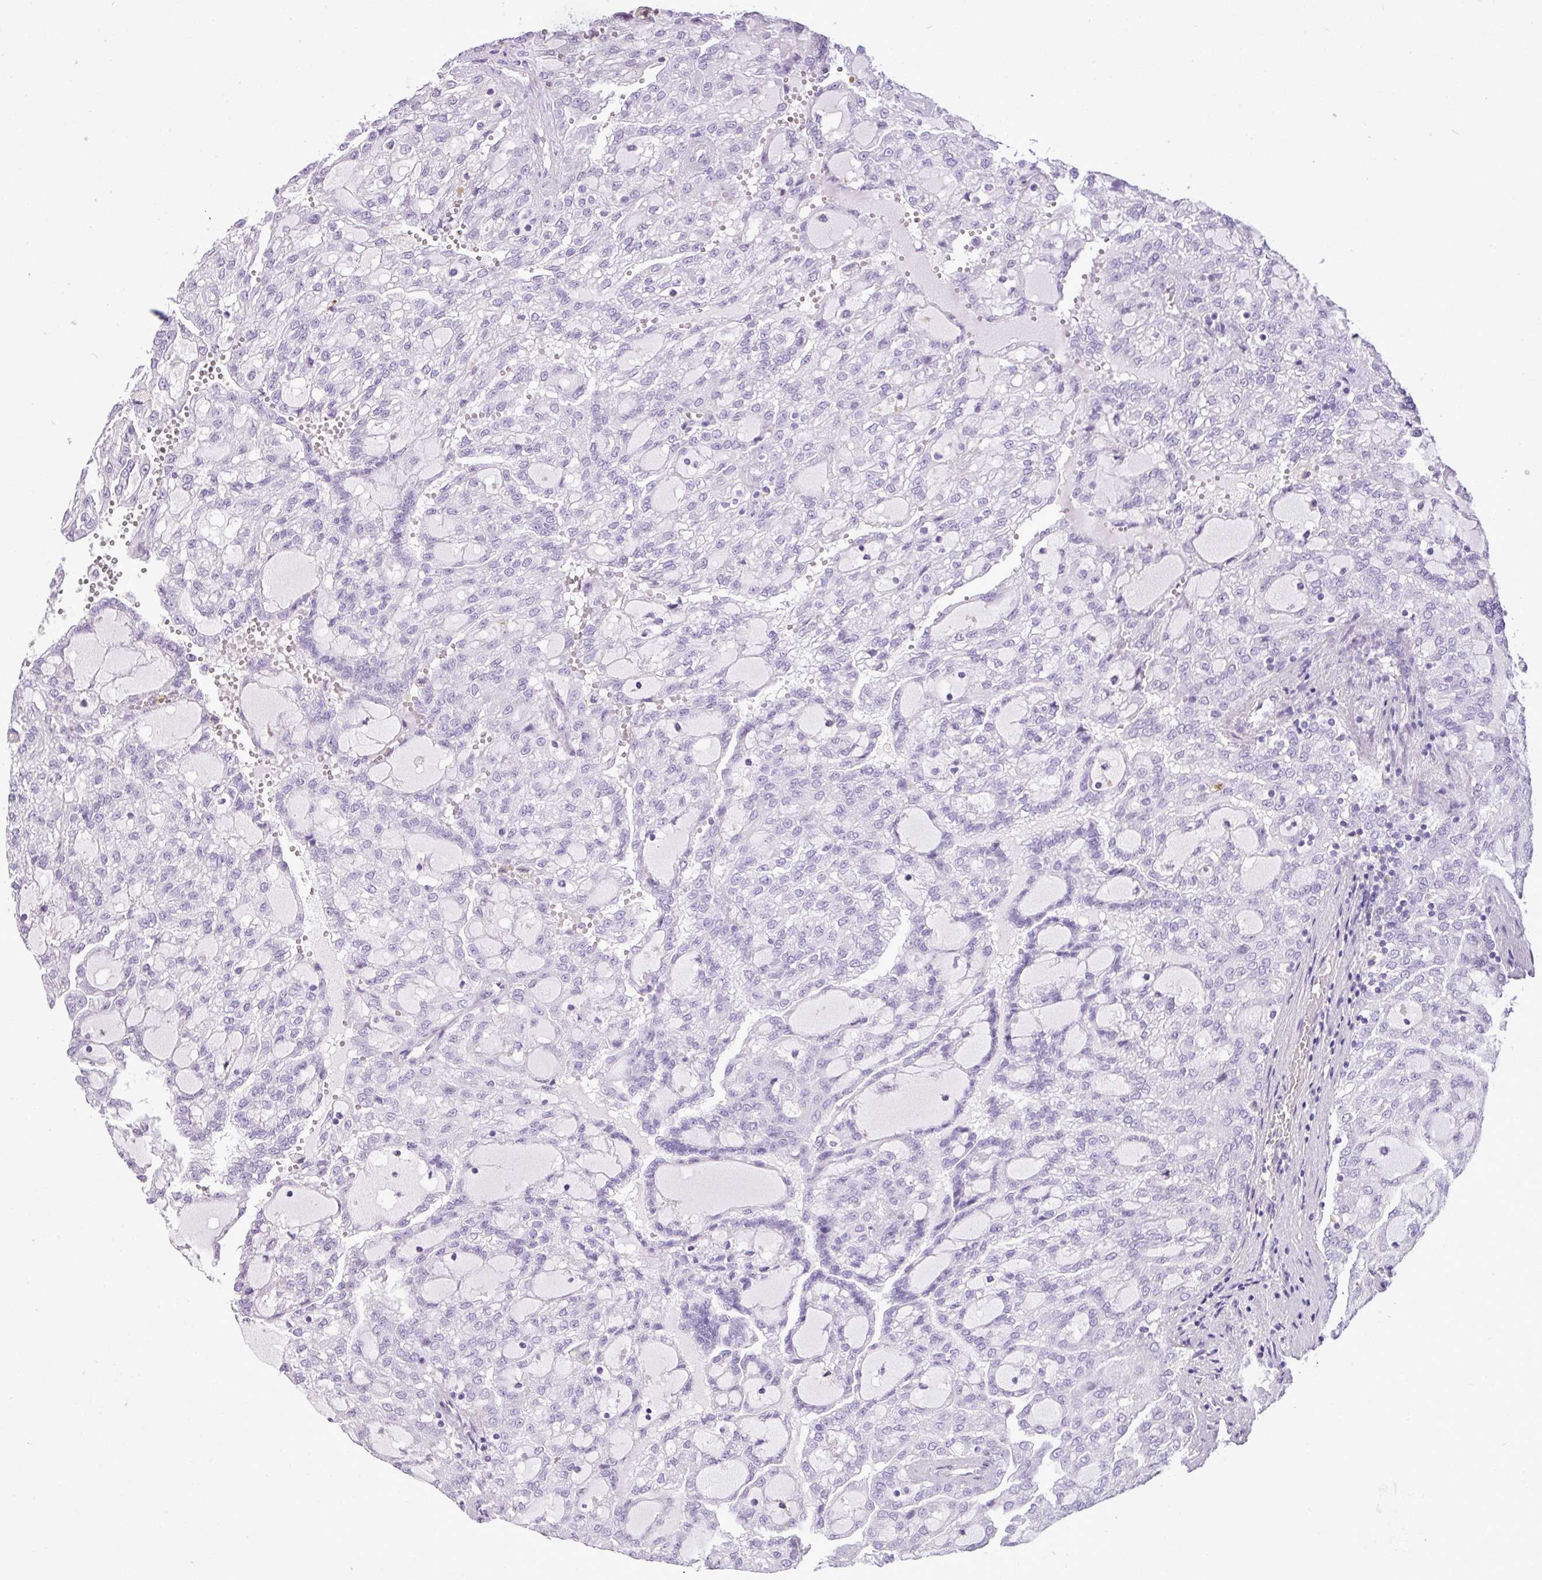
{"staining": {"intensity": "negative", "quantity": "none", "location": "none"}, "tissue": "renal cancer", "cell_type": "Tumor cells", "image_type": "cancer", "snomed": [{"axis": "morphology", "description": "Adenocarcinoma, NOS"}, {"axis": "topography", "description": "Kidney"}], "caption": "DAB immunohistochemical staining of human adenocarcinoma (renal) displays no significant staining in tumor cells.", "gene": "RBMXL2", "patient": {"sex": "male", "age": 63}}